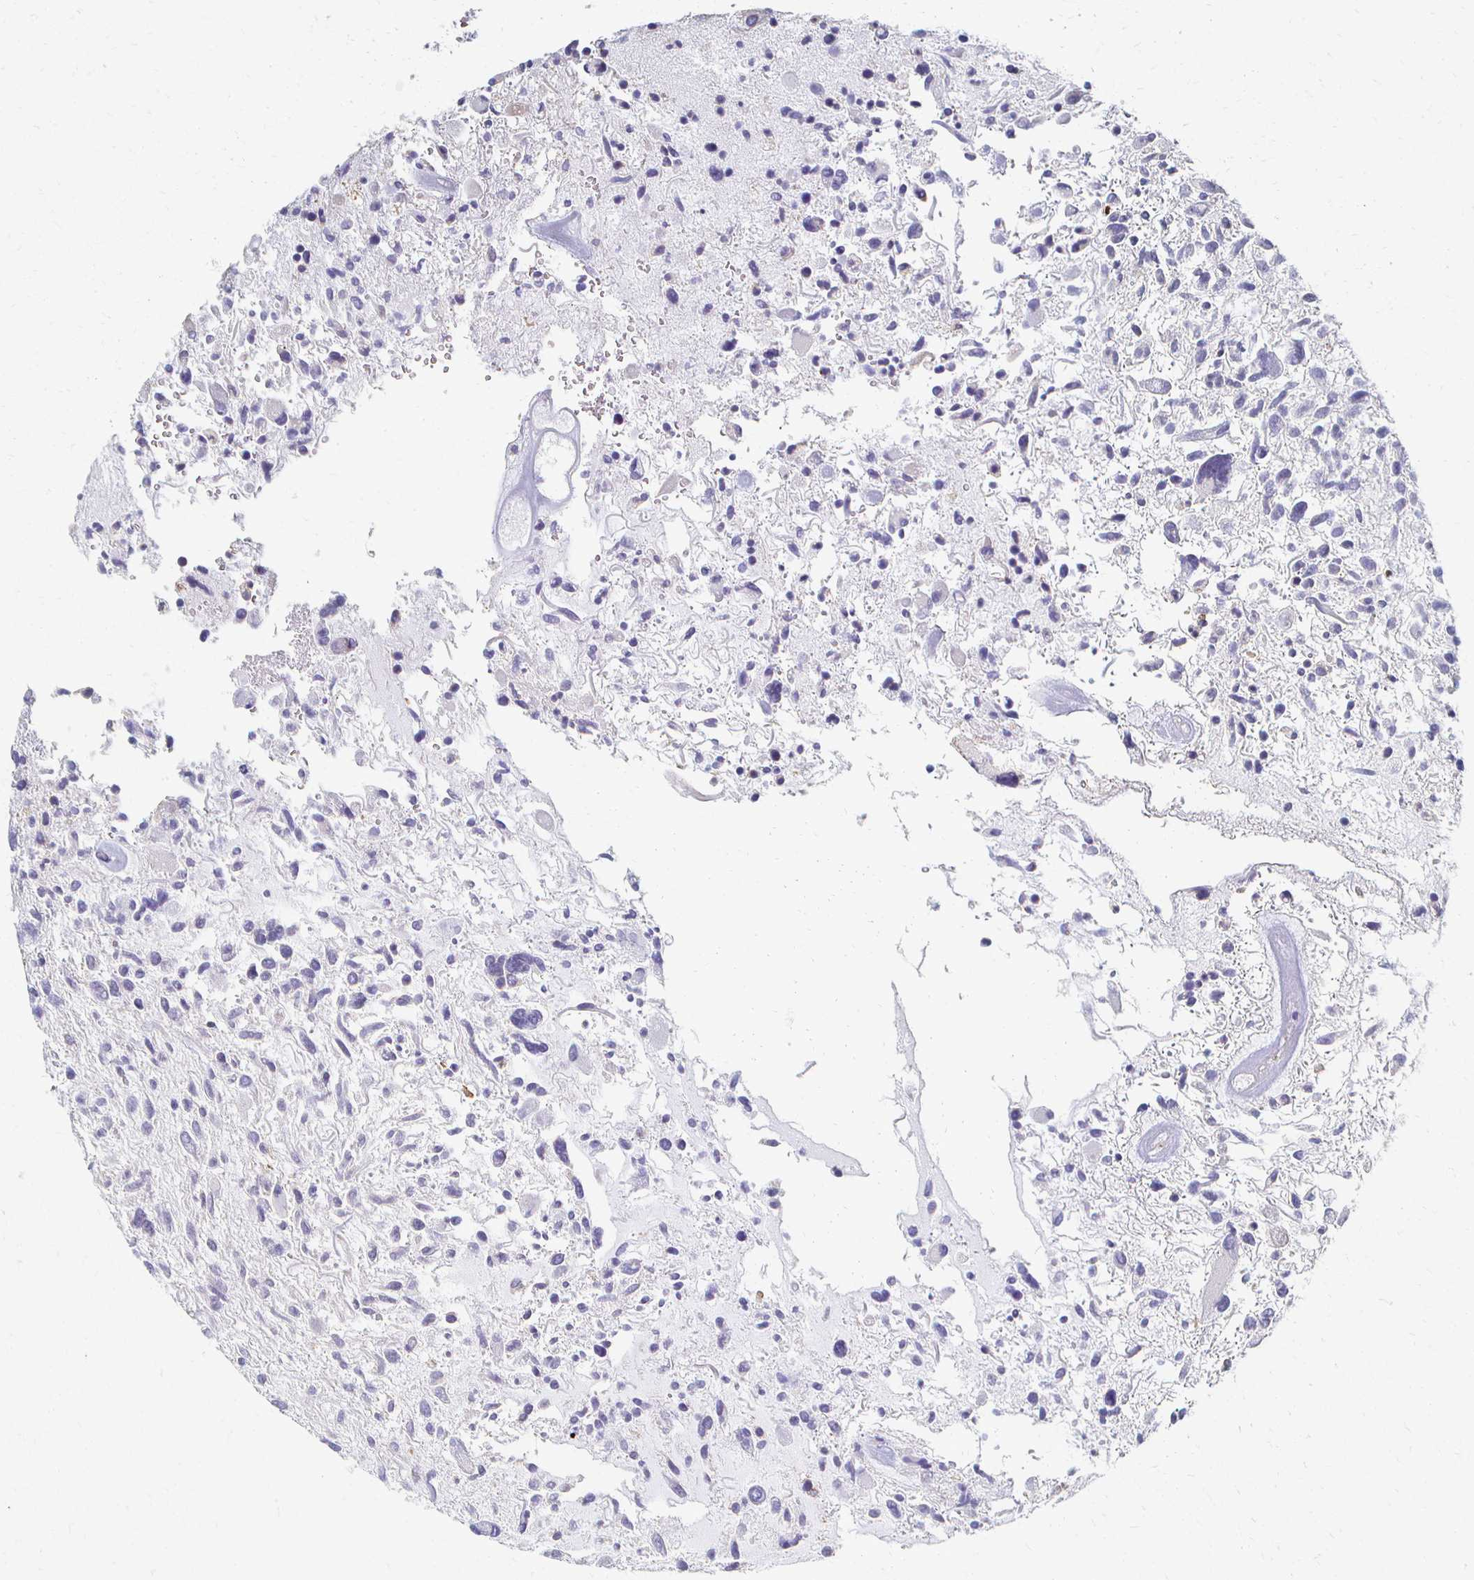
{"staining": {"intensity": "negative", "quantity": "none", "location": "none"}, "tissue": "glioma", "cell_type": "Tumor cells", "image_type": "cancer", "snomed": [{"axis": "morphology", "description": "Glioma, malignant, High grade"}, {"axis": "topography", "description": "Brain"}], "caption": "IHC image of malignant glioma (high-grade) stained for a protein (brown), which exhibits no positivity in tumor cells.", "gene": "ATP1A3", "patient": {"sex": "female", "age": 11}}